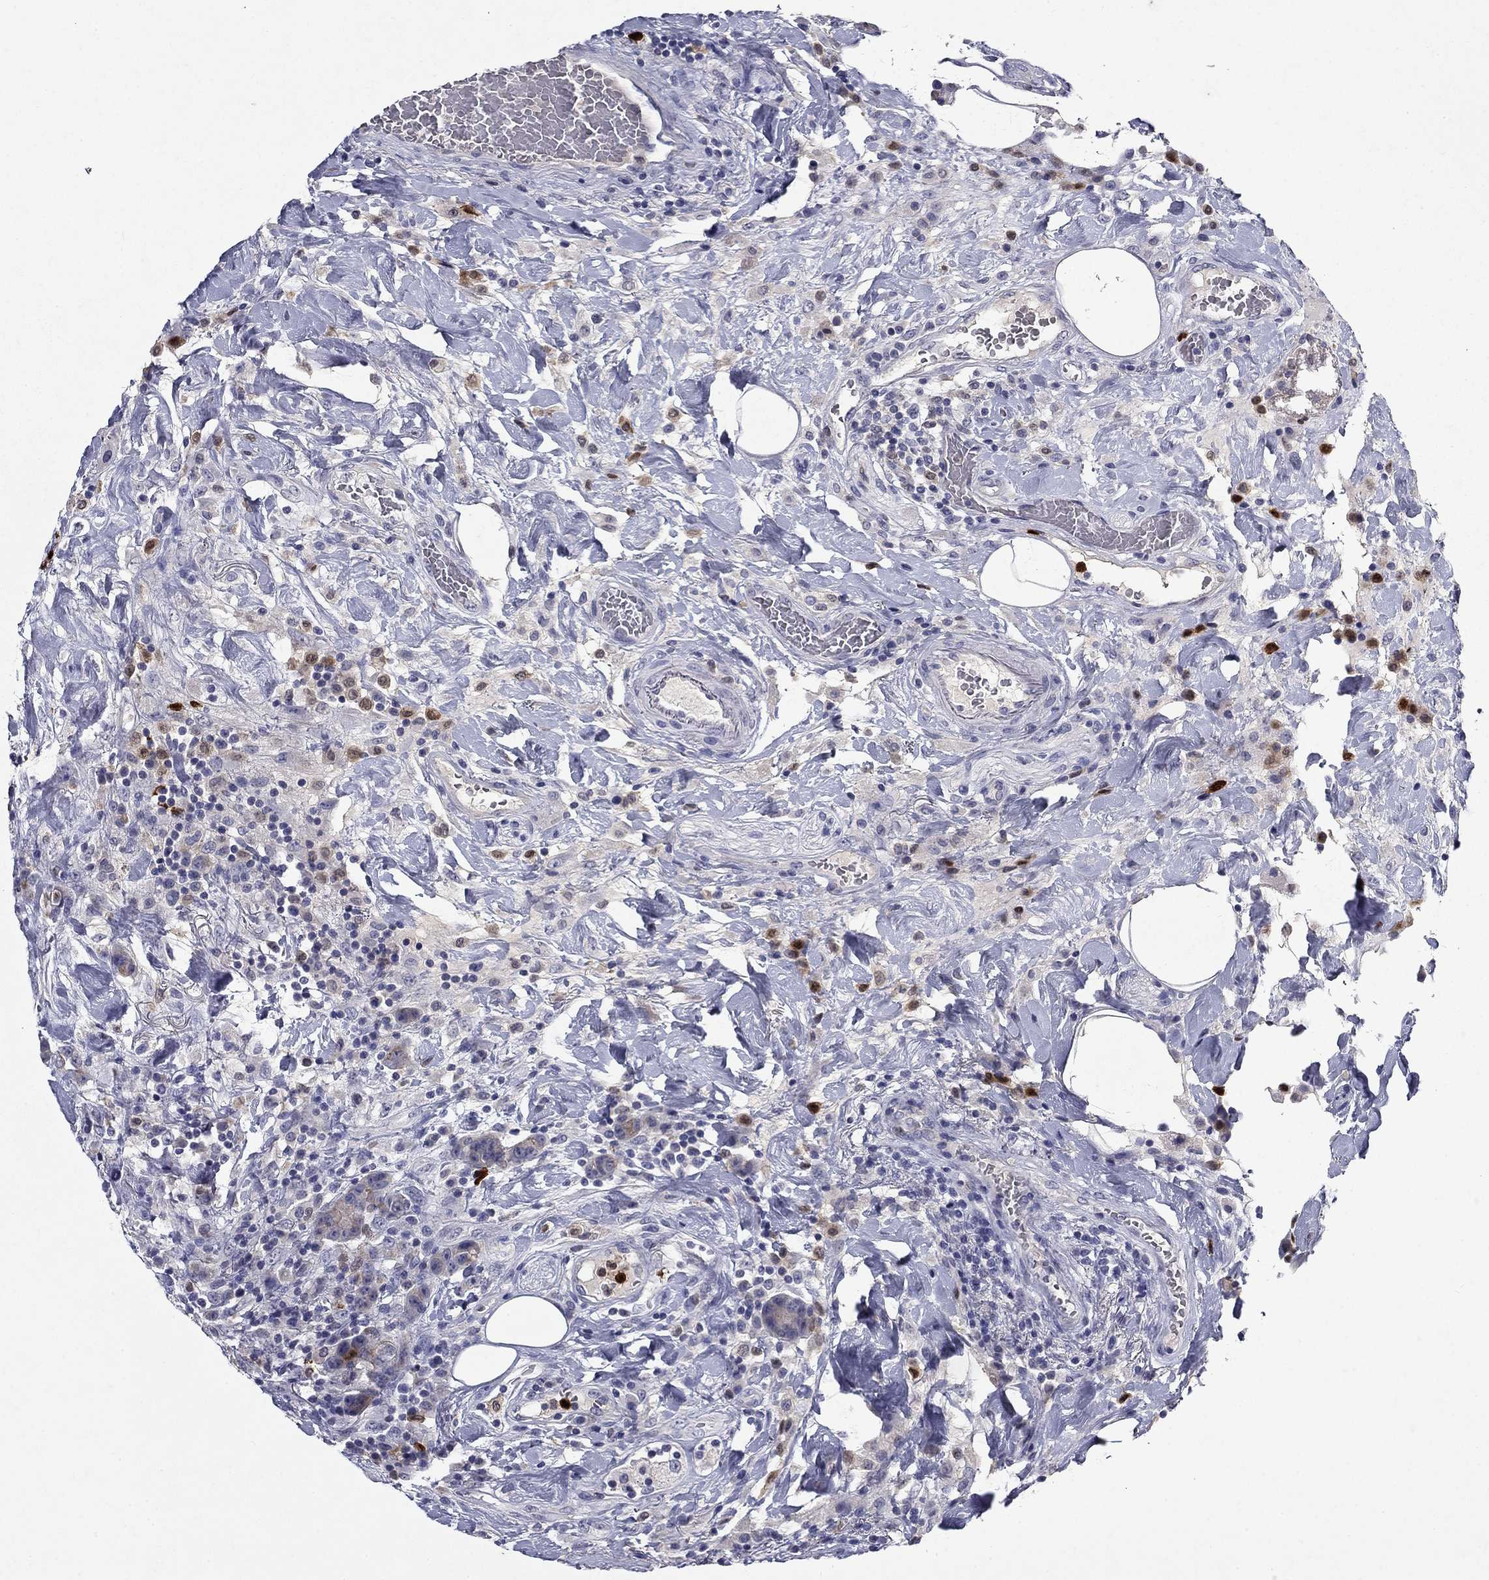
{"staining": {"intensity": "weak", "quantity": "<25%", "location": "cytoplasmic/membranous"}, "tissue": "colorectal cancer", "cell_type": "Tumor cells", "image_type": "cancer", "snomed": [{"axis": "morphology", "description": "Adenocarcinoma, NOS"}, {"axis": "topography", "description": "Colon"}], "caption": "Tumor cells show no significant protein expression in colorectal cancer (adenocarcinoma).", "gene": "IRF5", "patient": {"sex": "female", "age": 69}}